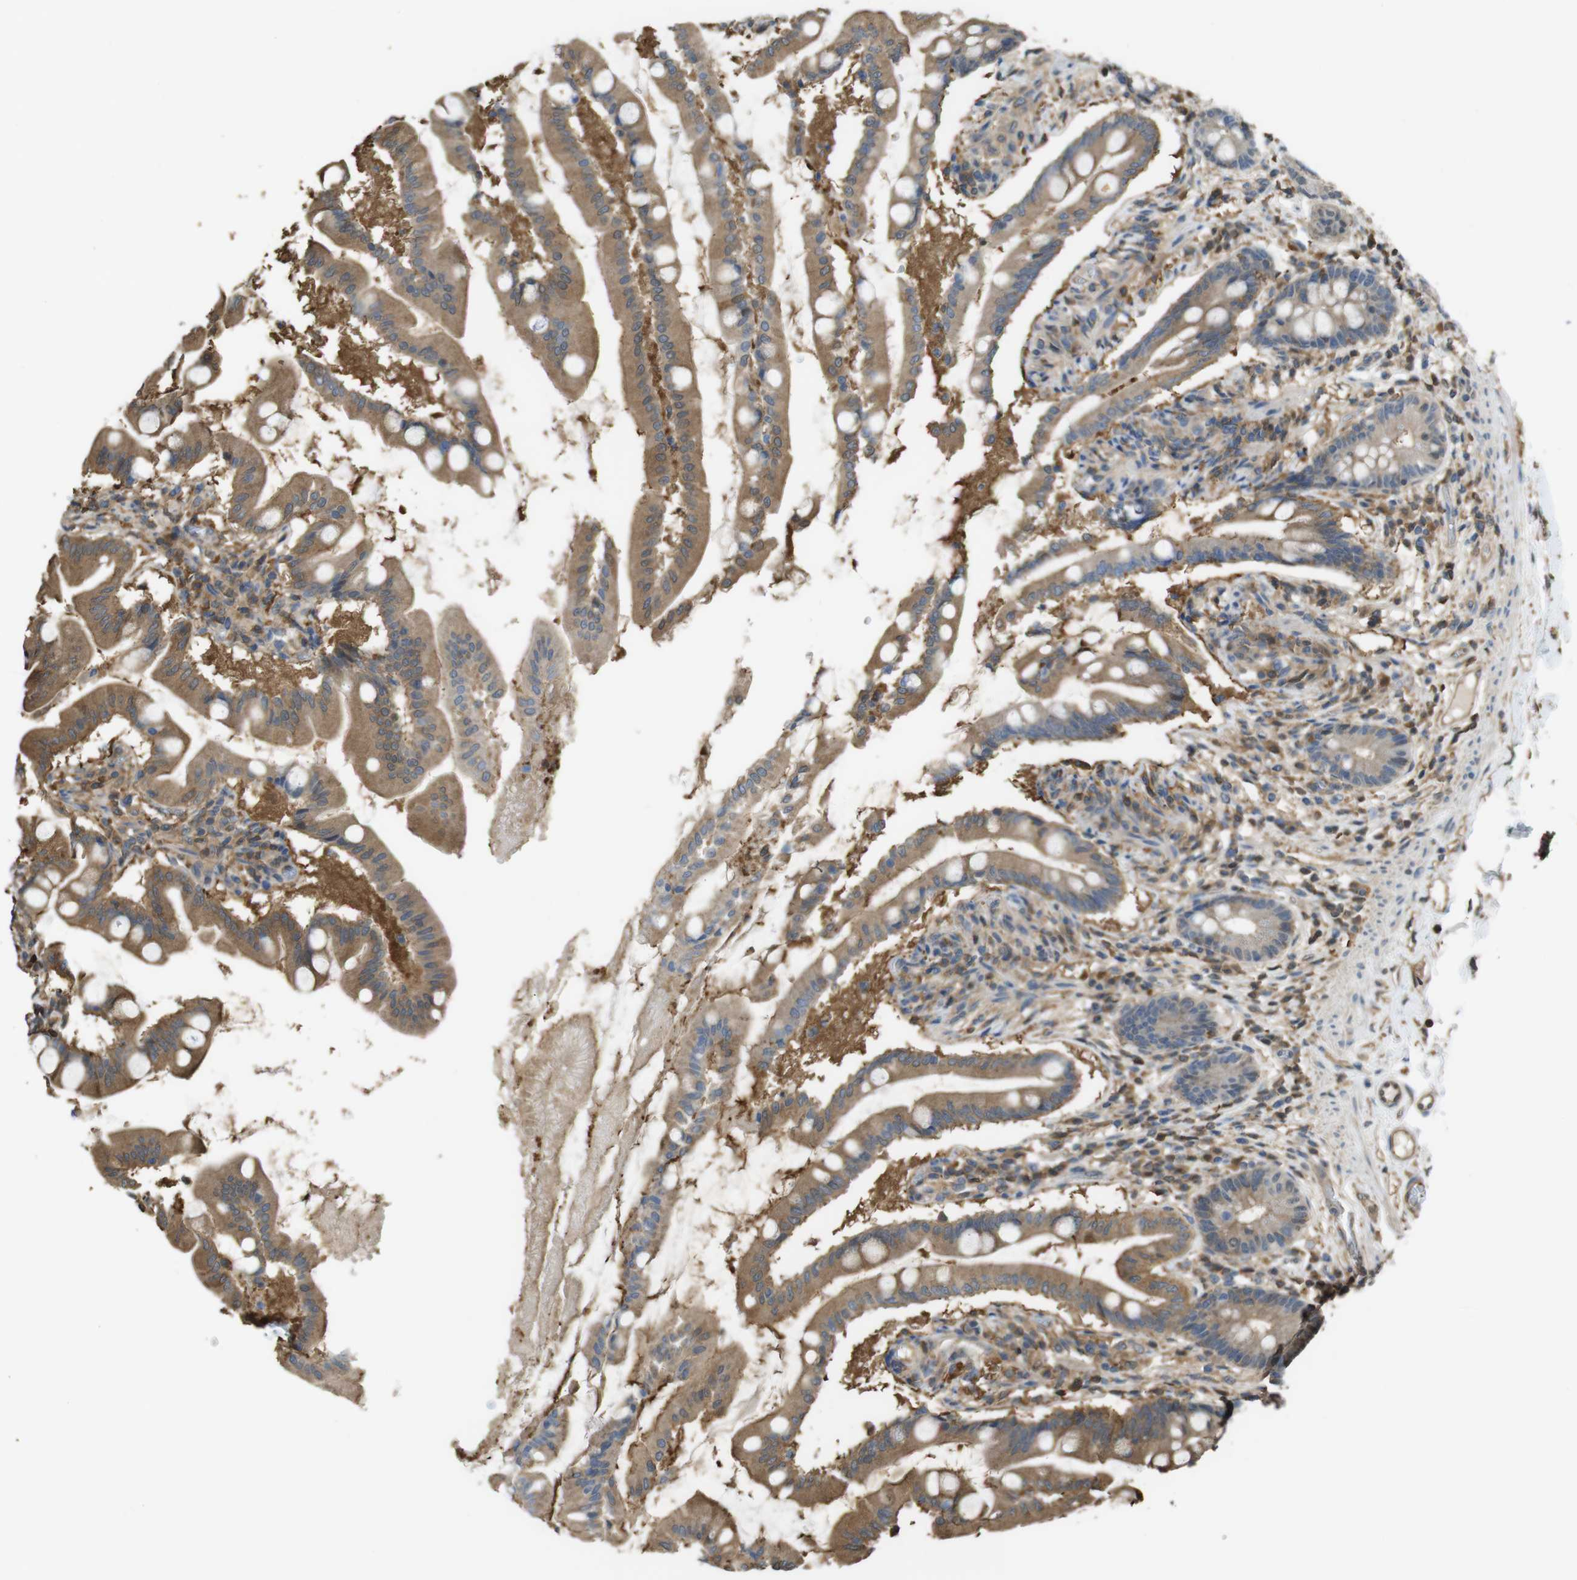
{"staining": {"intensity": "moderate", "quantity": ">75%", "location": "cytoplasmic/membranous"}, "tissue": "small intestine", "cell_type": "Glandular cells", "image_type": "normal", "snomed": [{"axis": "morphology", "description": "Normal tissue, NOS"}, {"axis": "topography", "description": "Small intestine"}], "caption": "A photomicrograph showing moderate cytoplasmic/membranous expression in about >75% of glandular cells in unremarkable small intestine, as visualized by brown immunohistochemical staining.", "gene": "ARHGDIA", "patient": {"sex": "female", "age": 56}}